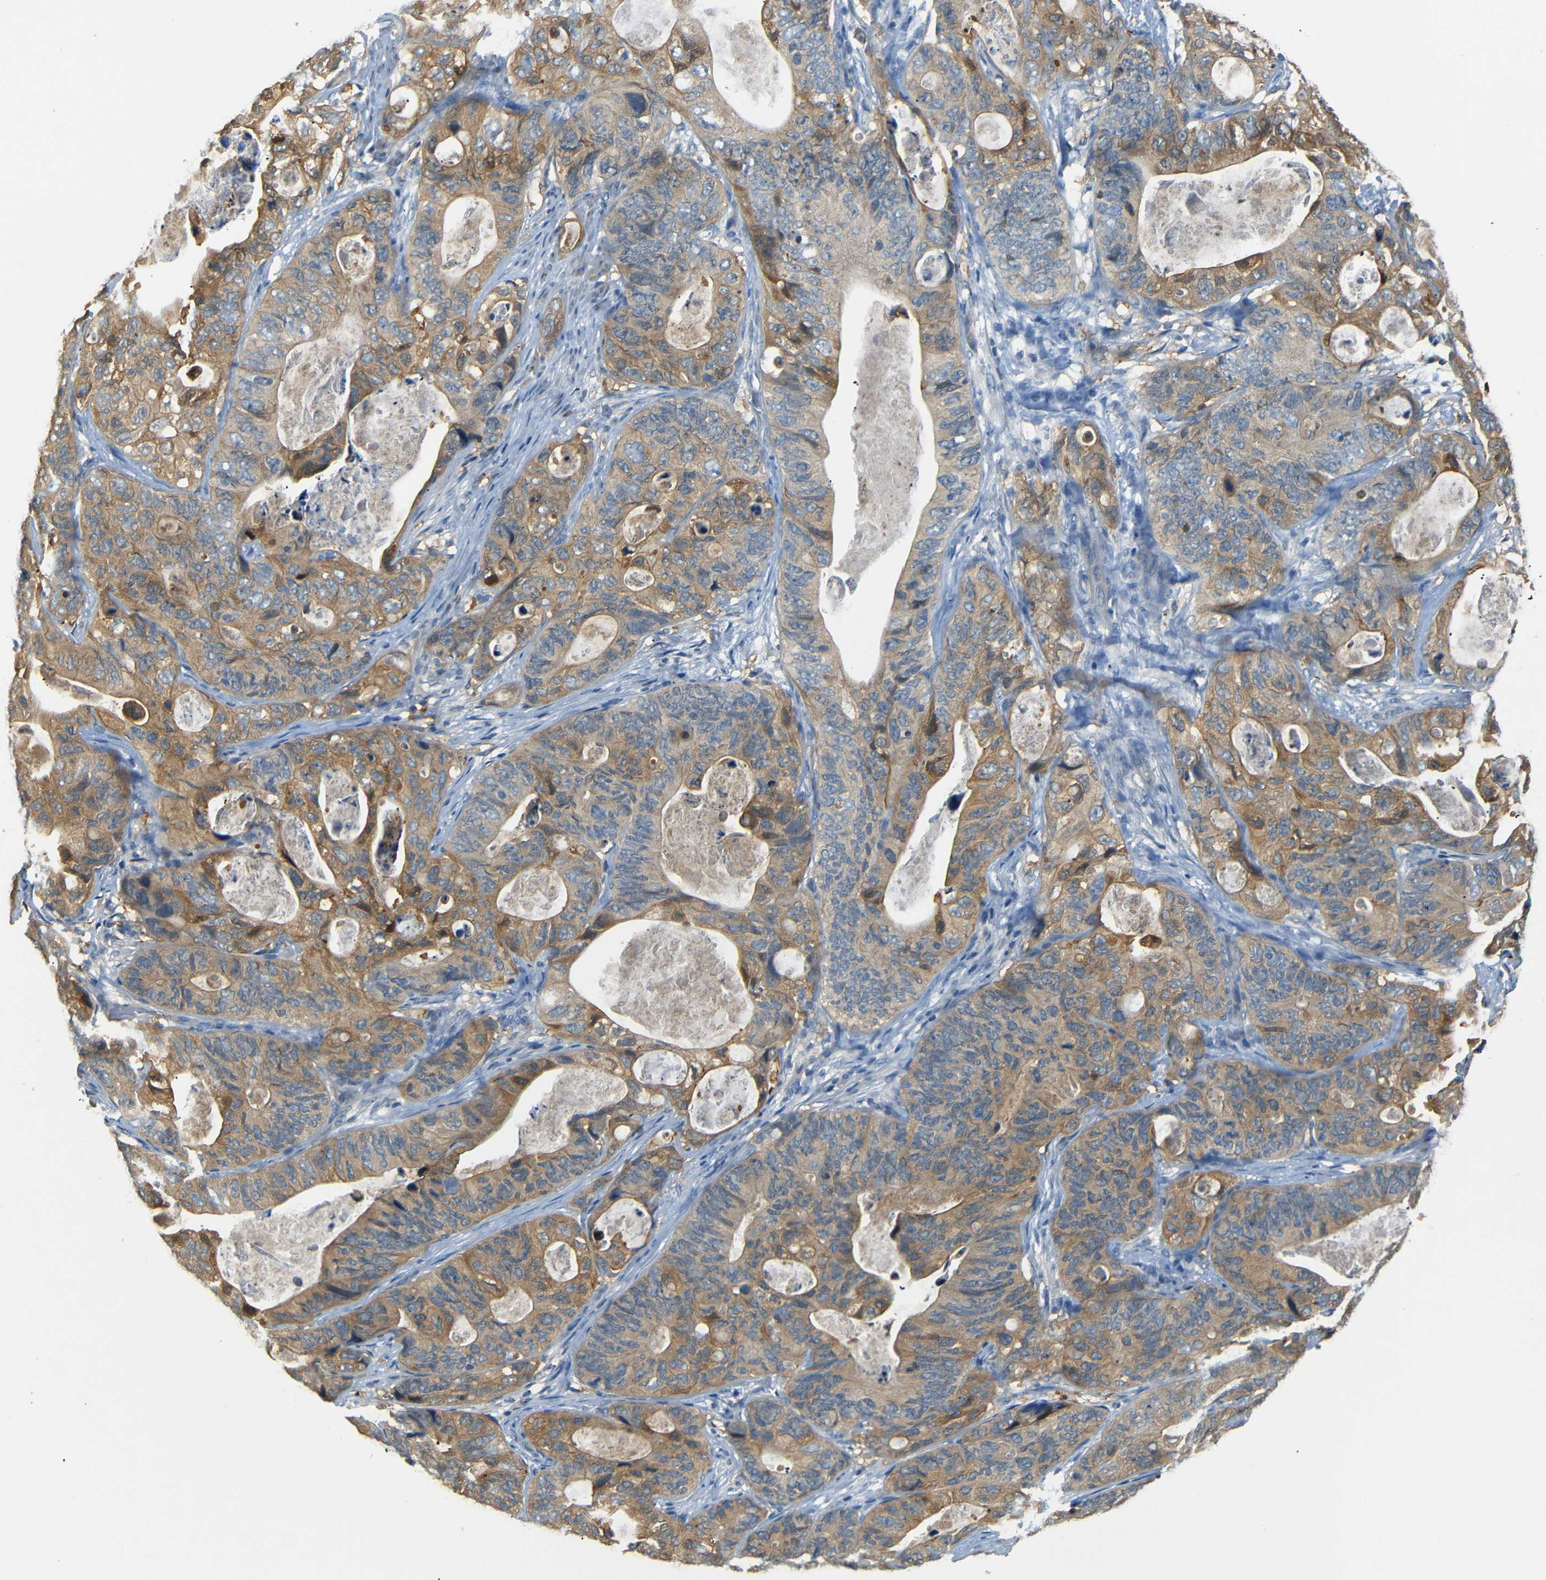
{"staining": {"intensity": "moderate", "quantity": ">75%", "location": "cytoplasmic/membranous"}, "tissue": "stomach cancer", "cell_type": "Tumor cells", "image_type": "cancer", "snomed": [{"axis": "morphology", "description": "Adenocarcinoma, NOS"}, {"axis": "topography", "description": "Stomach"}], "caption": "Adenocarcinoma (stomach) was stained to show a protein in brown. There is medium levels of moderate cytoplasmic/membranous staining in approximately >75% of tumor cells. (DAB (3,3'-diaminobenzidine) IHC, brown staining for protein, blue staining for nuclei).", "gene": "SFN", "patient": {"sex": "female", "age": 89}}